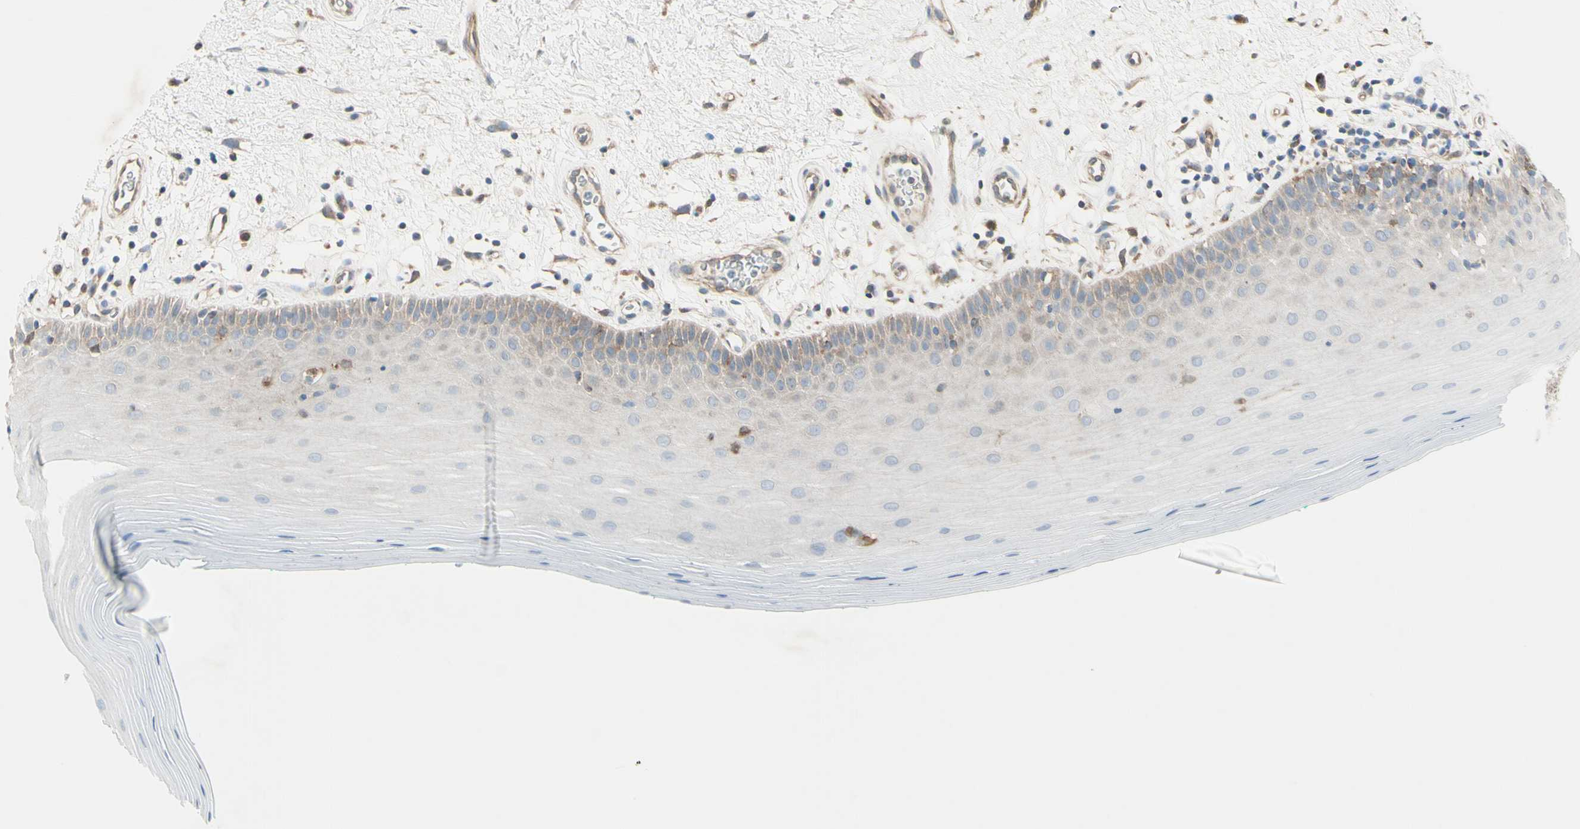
{"staining": {"intensity": "moderate", "quantity": "<25%", "location": "cytoplasmic/membranous"}, "tissue": "oral mucosa", "cell_type": "Squamous epithelial cells", "image_type": "normal", "snomed": [{"axis": "morphology", "description": "Normal tissue, NOS"}, {"axis": "topography", "description": "Skeletal muscle"}, {"axis": "topography", "description": "Oral tissue"}], "caption": "Immunohistochemical staining of benign oral mucosa shows low levels of moderate cytoplasmic/membranous positivity in about <25% of squamous epithelial cells. (DAB IHC with brightfield microscopy, high magnification).", "gene": "IGSF9B", "patient": {"sex": "male", "age": 58}}